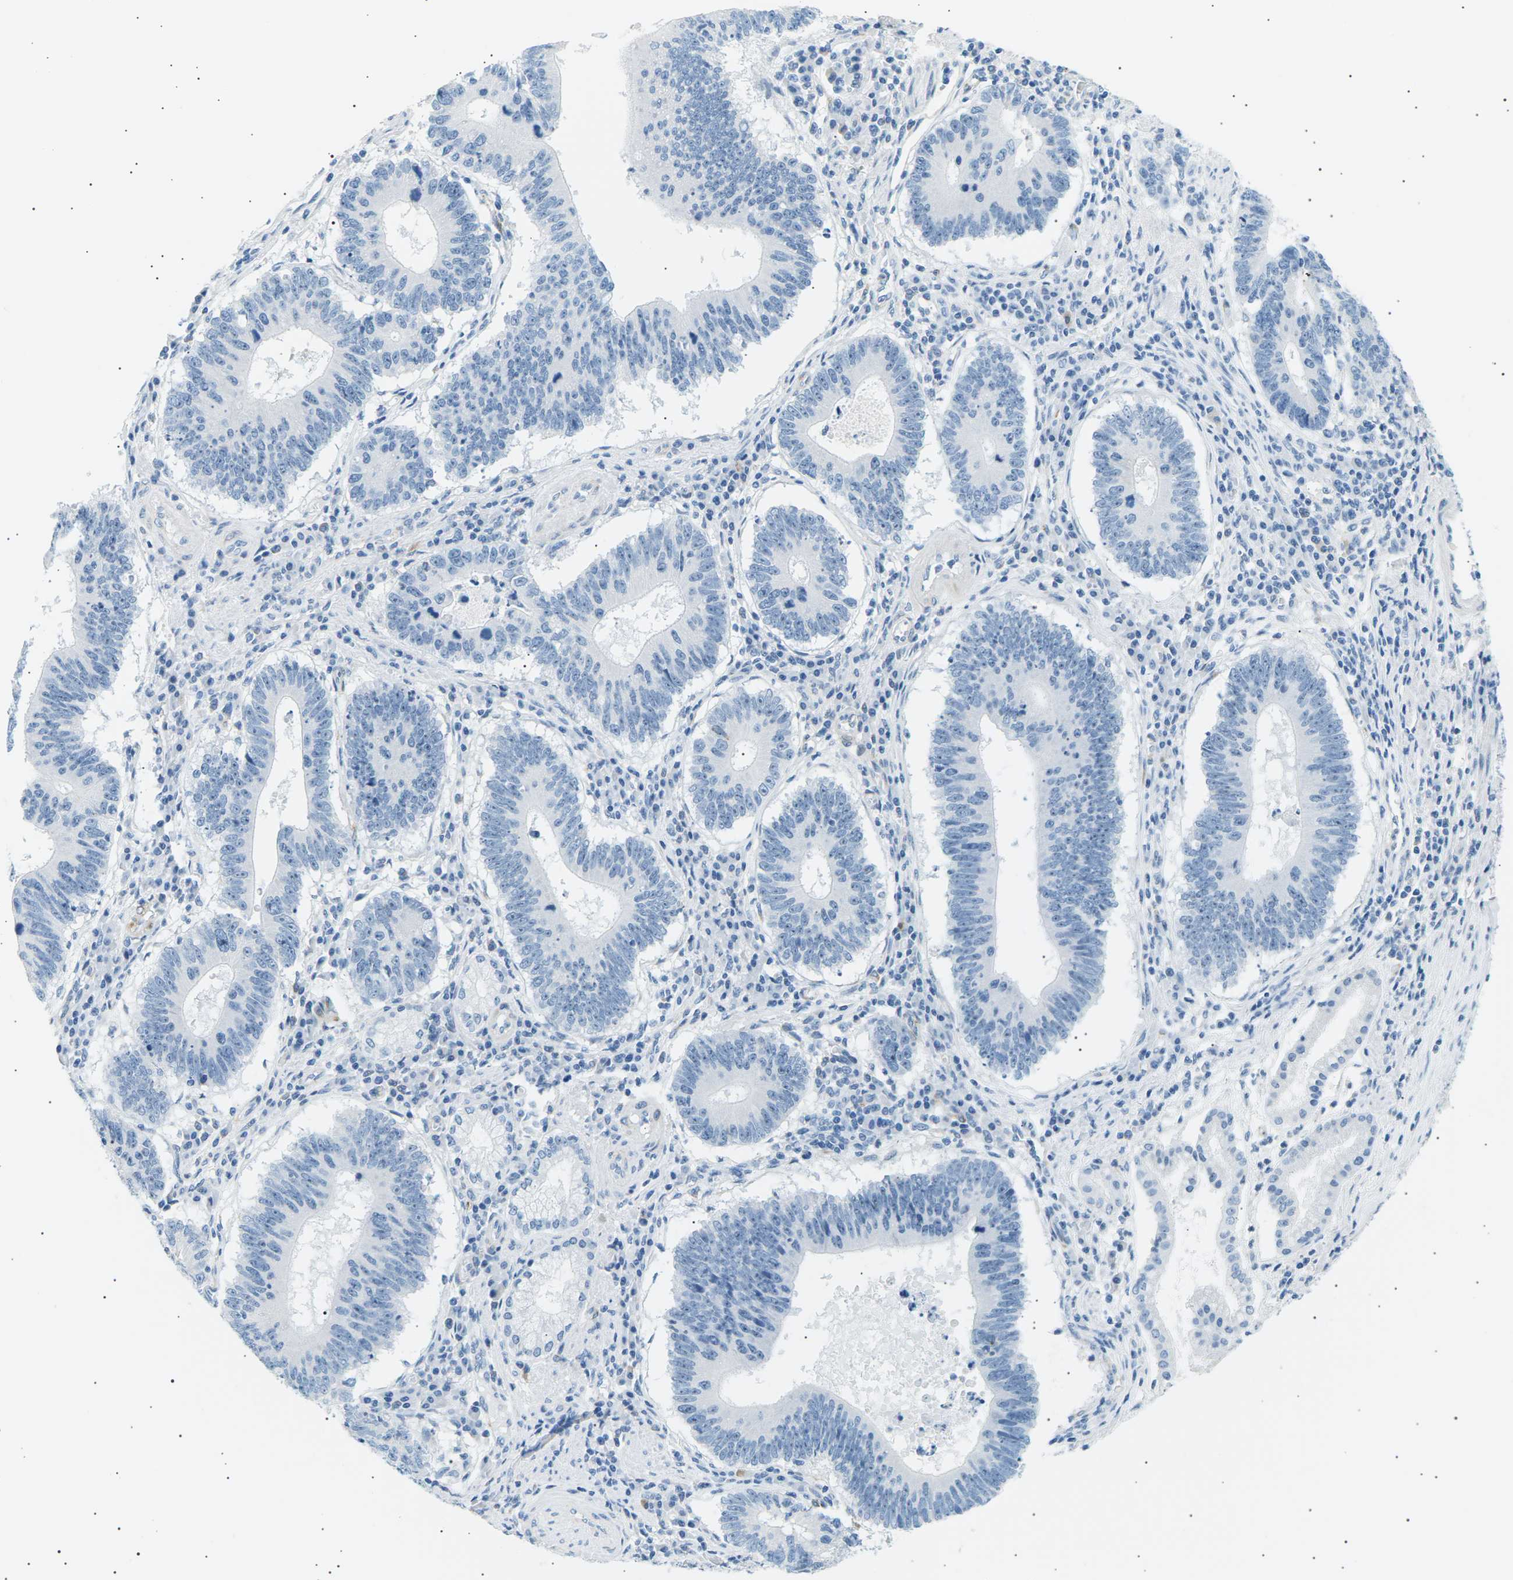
{"staining": {"intensity": "negative", "quantity": "none", "location": "none"}, "tissue": "stomach cancer", "cell_type": "Tumor cells", "image_type": "cancer", "snomed": [{"axis": "morphology", "description": "Adenocarcinoma, NOS"}, {"axis": "topography", "description": "Stomach"}], "caption": "This is a photomicrograph of immunohistochemistry staining of stomach cancer (adenocarcinoma), which shows no expression in tumor cells. (Immunohistochemistry (ihc), brightfield microscopy, high magnification).", "gene": "SEPTIN5", "patient": {"sex": "male", "age": 59}}